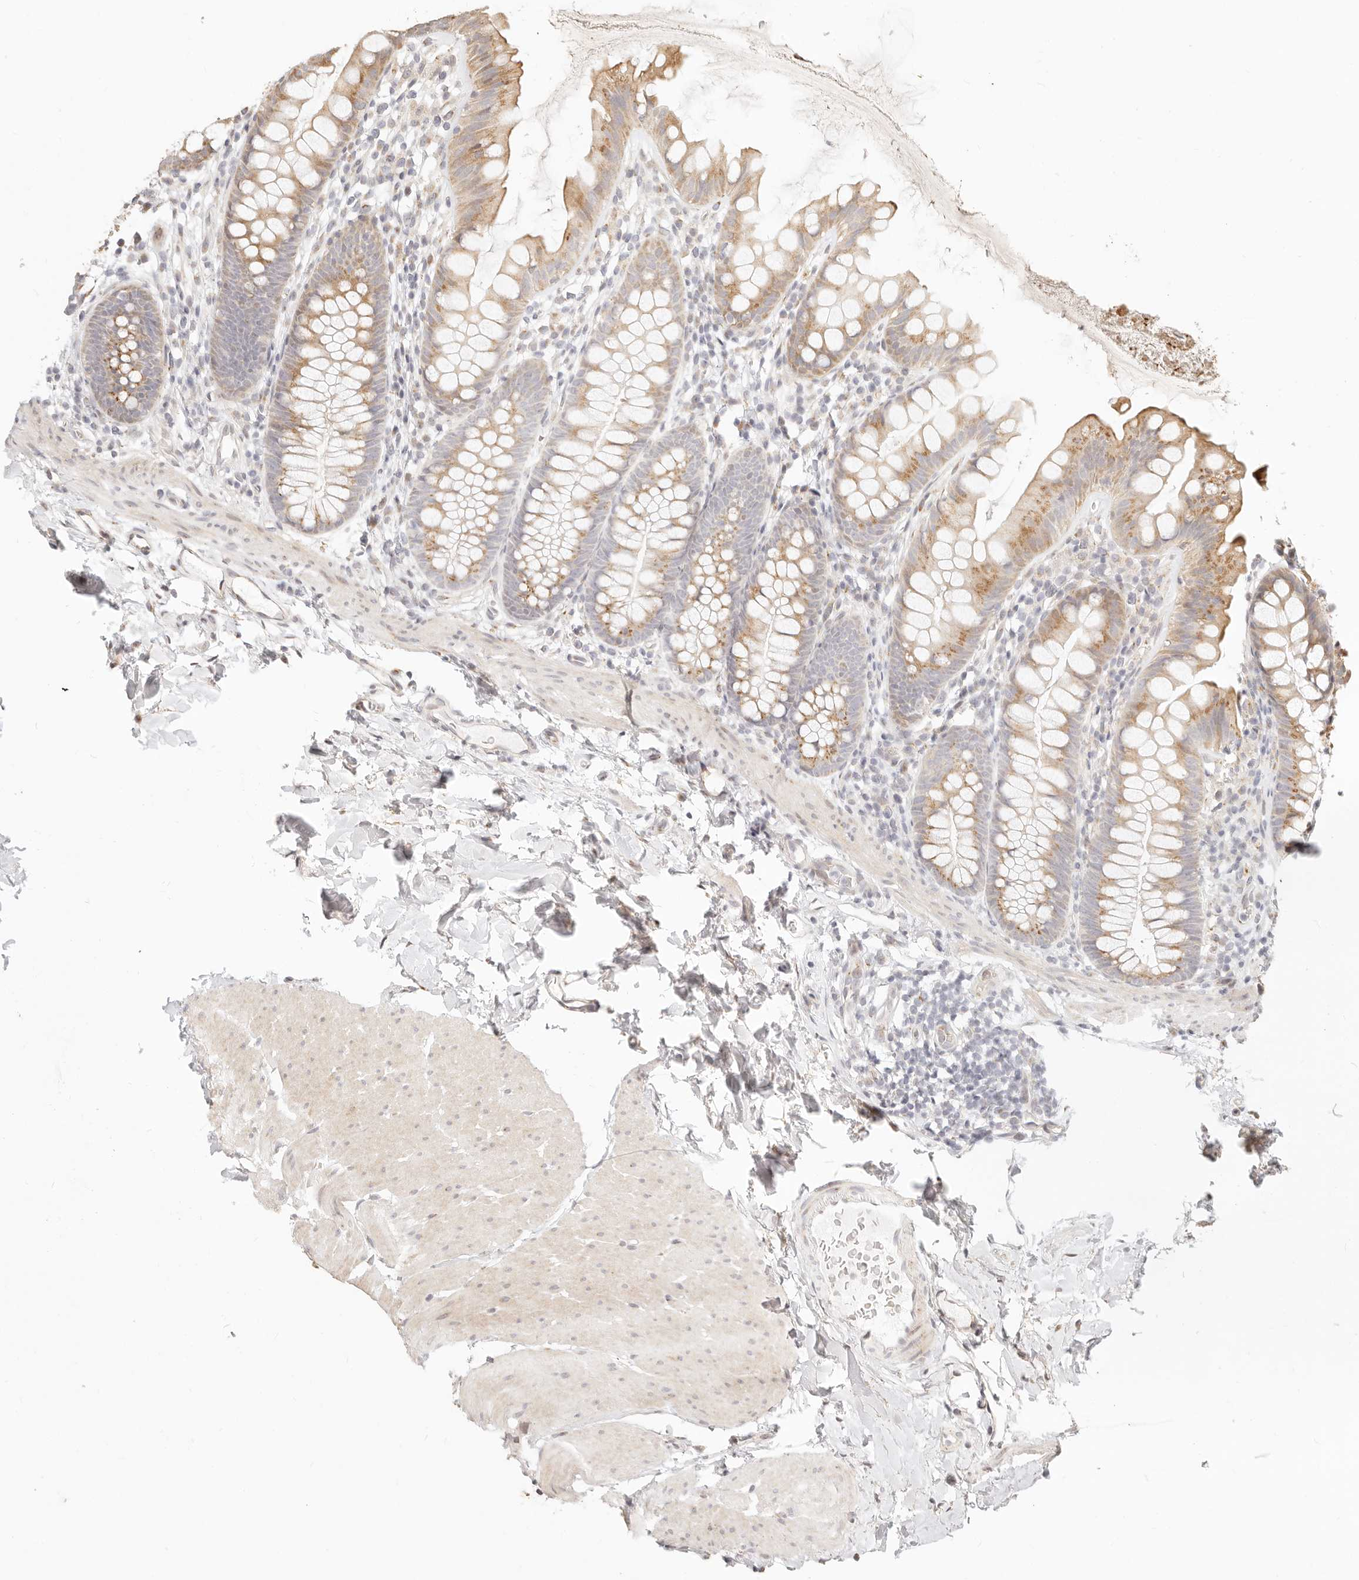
{"staining": {"intensity": "negative", "quantity": "none", "location": "none"}, "tissue": "colon", "cell_type": "Endothelial cells", "image_type": "normal", "snomed": [{"axis": "morphology", "description": "Normal tissue, NOS"}, {"axis": "topography", "description": "Colon"}], "caption": "Immunohistochemistry (IHC) photomicrograph of benign colon stained for a protein (brown), which demonstrates no staining in endothelial cells.", "gene": "FAM20B", "patient": {"sex": "female", "age": 62}}